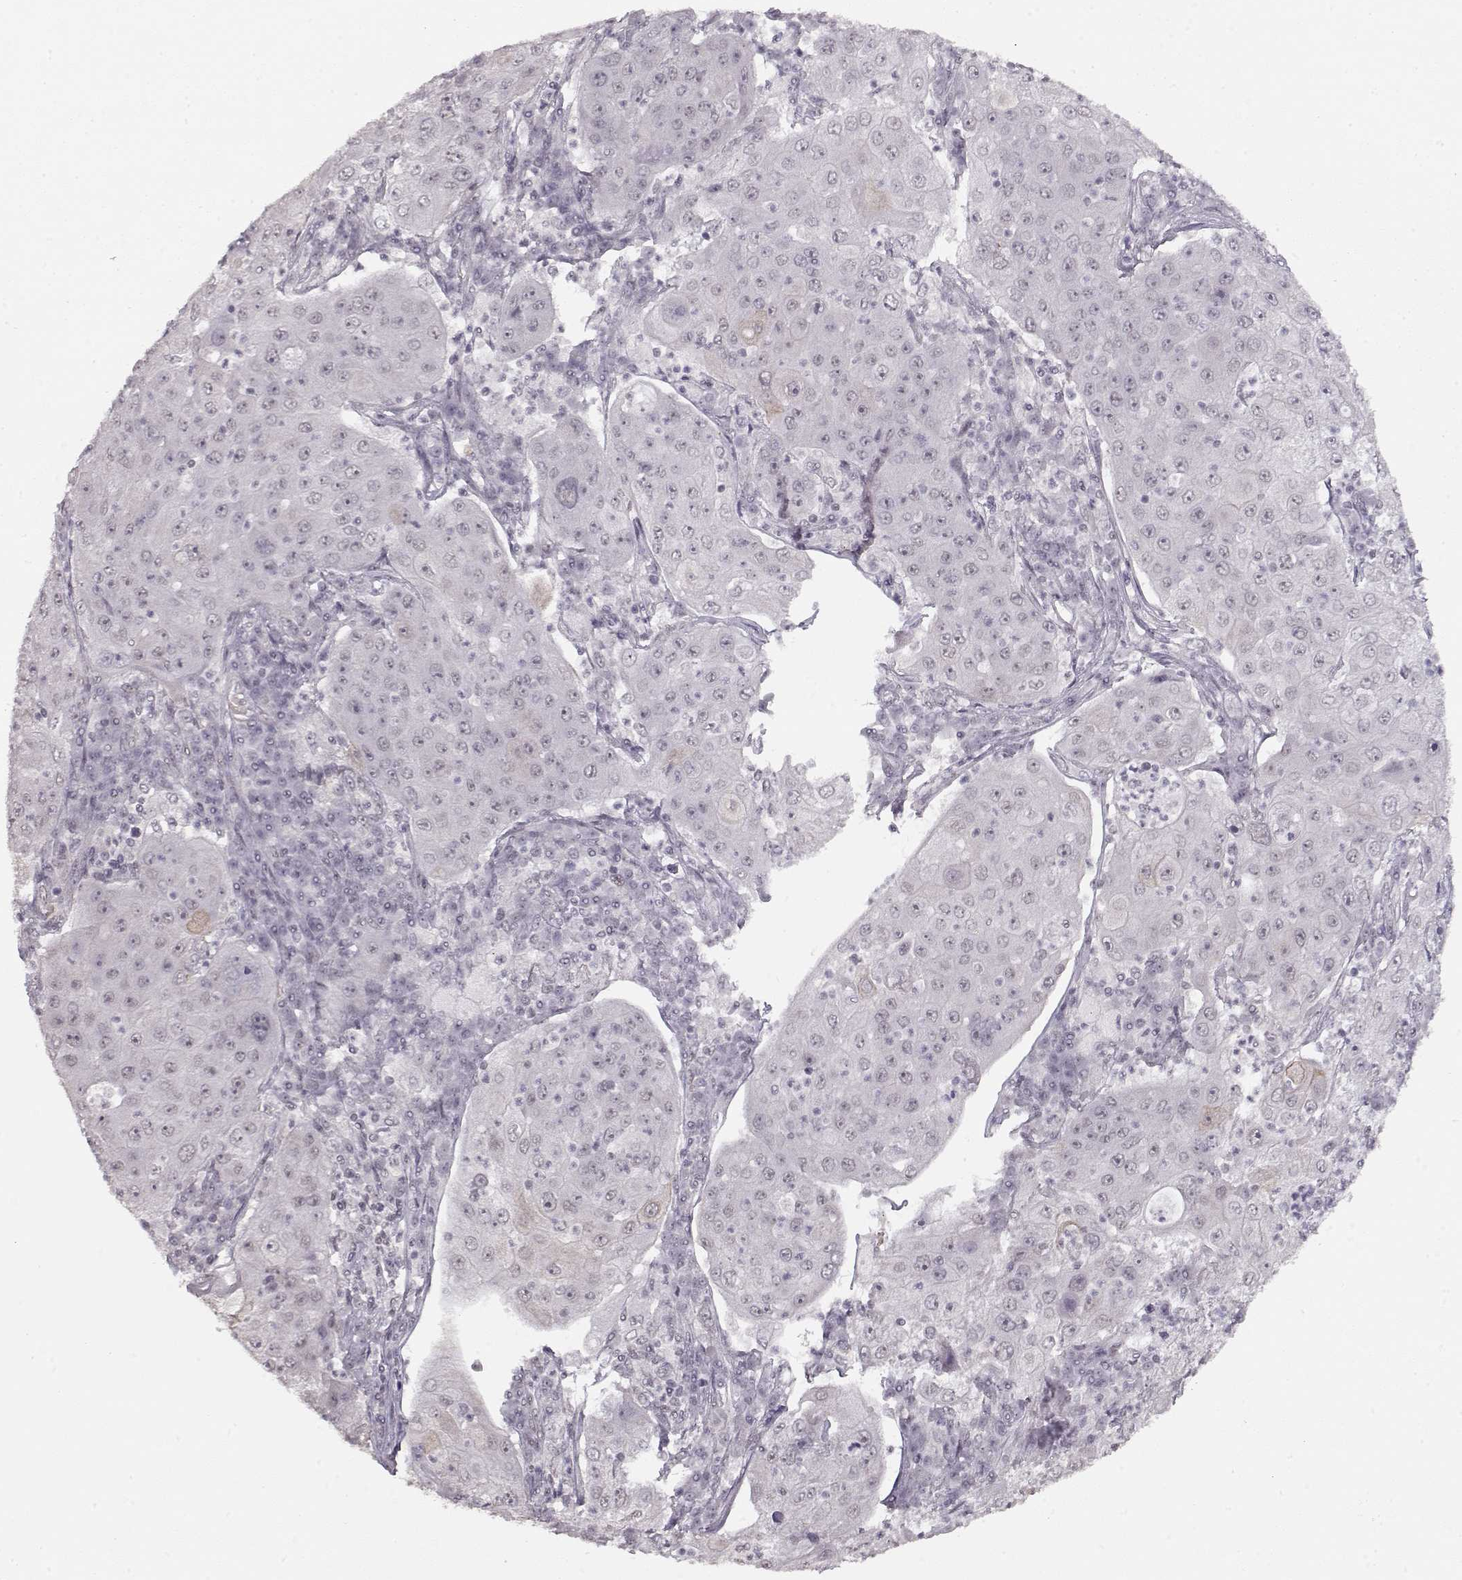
{"staining": {"intensity": "negative", "quantity": "none", "location": "none"}, "tissue": "lung cancer", "cell_type": "Tumor cells", "image_type": "cancer", "snomed": [{"axis": "morphology", "description": "Squamous cell carcinoma, NOS"}, {"axis": "topography", "description": "Lung"}], "caption": "Squamous cell carcinoma (lung) was stained to show a protein in brown. There is no significant expression in tumor cells.", "gene": "PCP4", "patient": {"sex": "female", "age": 59}}